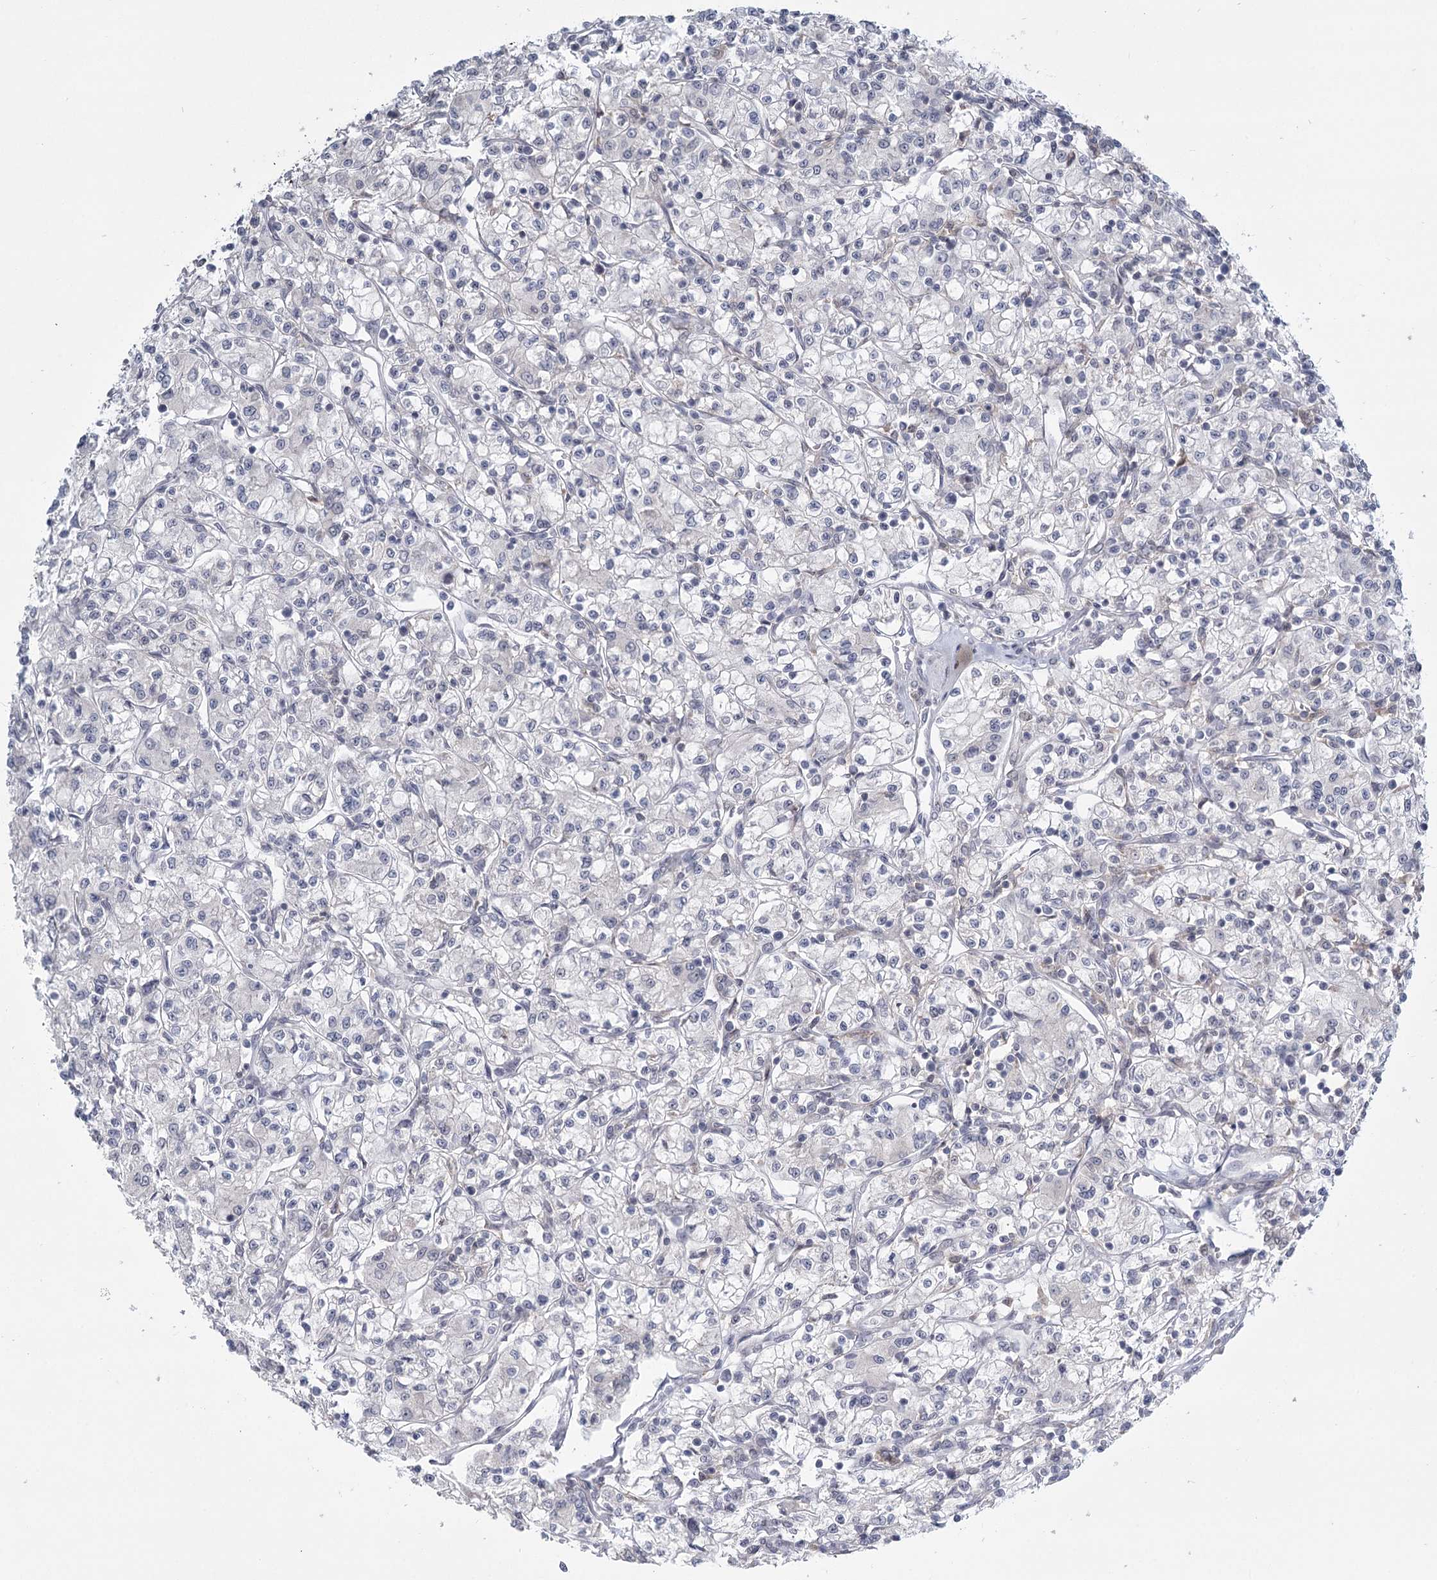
{"staining": {"intensity": "negative", "quantity": "none", "location": "none"}, "tissue": "renal cancer", "cell_type": "Tumor cells", "image_type": "cancer", "snomed": [{"axis": "morphology", "description": "Adenocarcinoma, NOS"}, {"axis": "topography", "description": "Kidney"}], "caption": "Immunohistochemical staining of renal cancer reveals no significant expression in tumor cells. The staining is performed using DAB (3,3'-diaminobenzidine) brown chromogen with nuclei counter-stained in using hematoxylin.", "gene": "TMEM70", "patient": {"sex": "female", "age": 59}}